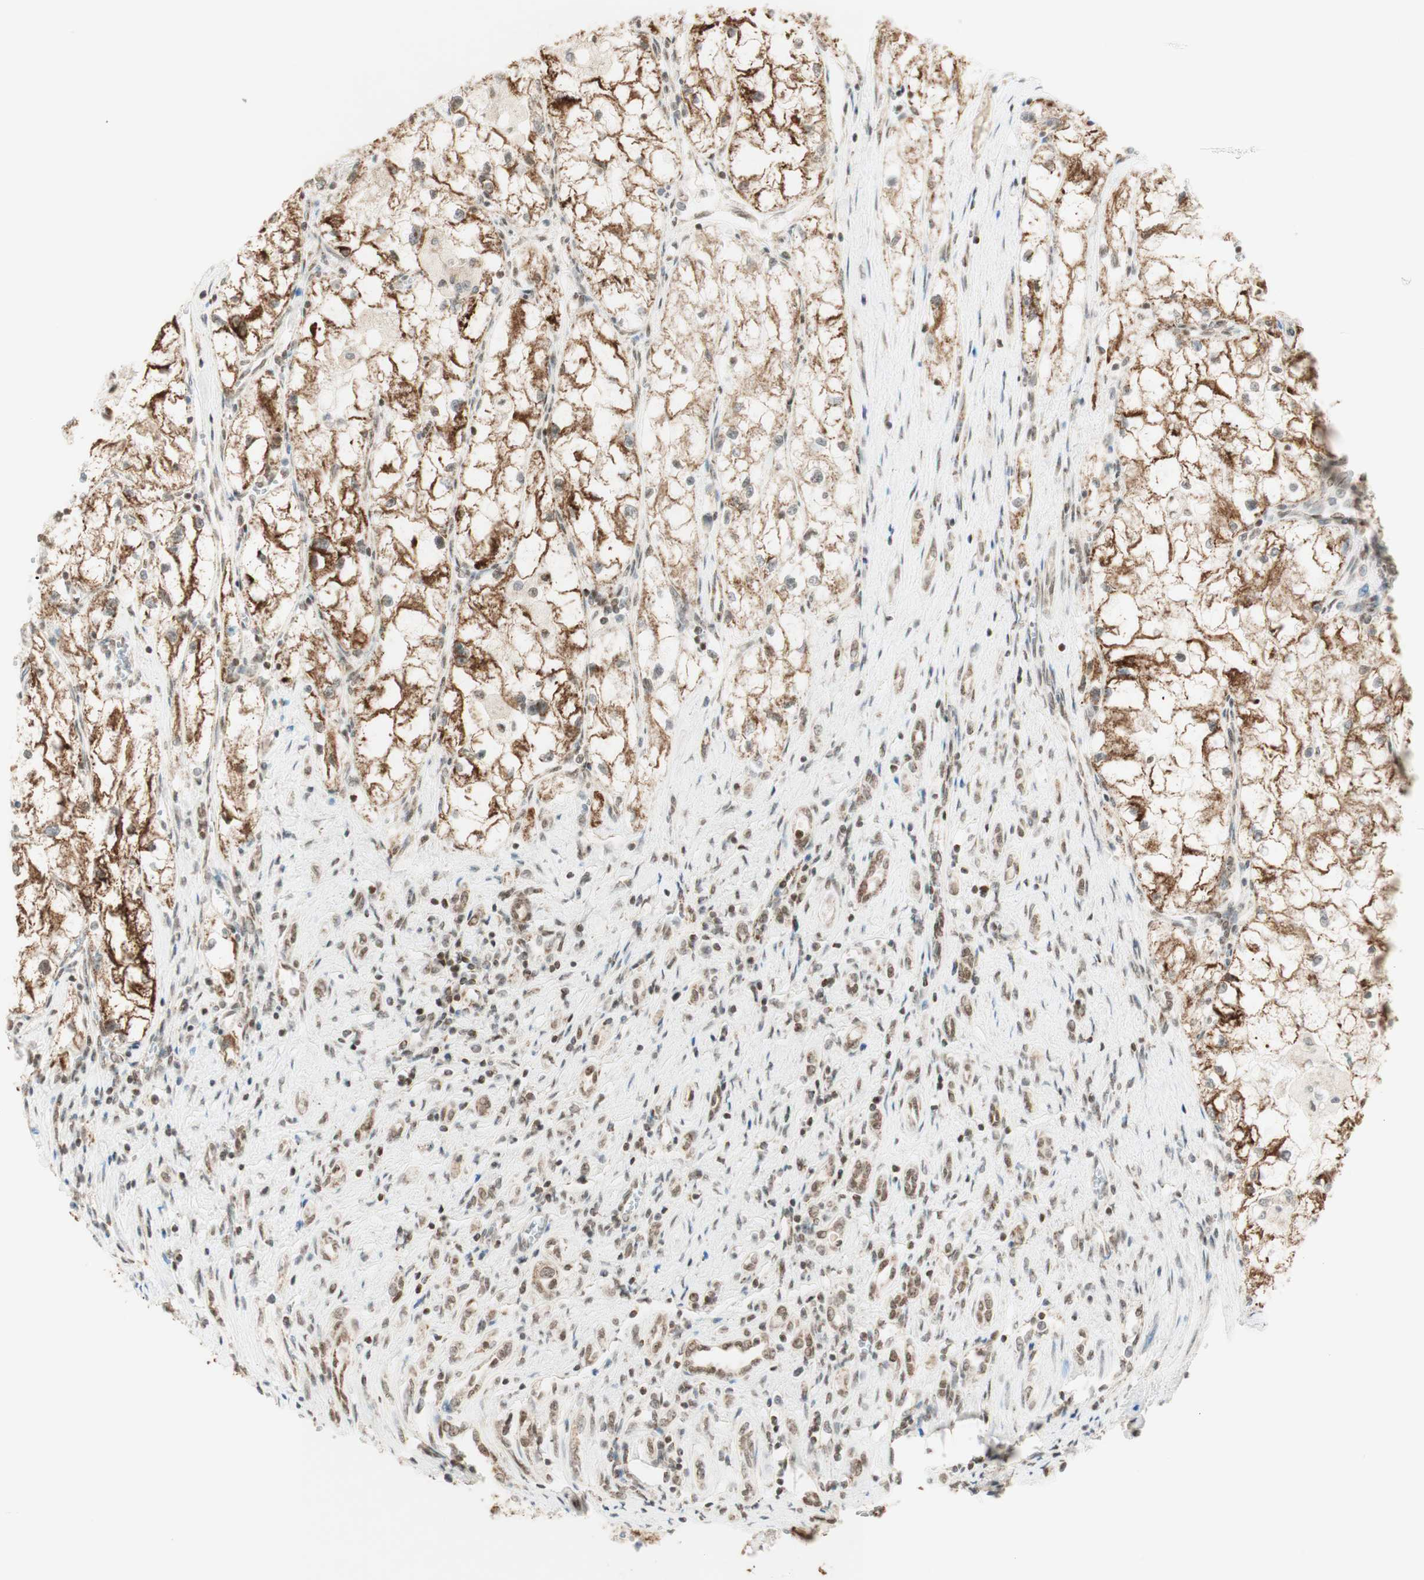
{"staining": {"intensity": "moderate", "quantity": ">75%", "location": "cytoplasmic/membranous"}, "tissue": "renal cancer", "cell_type": "Tumor cells", "image_type": "cancer", "snomed": [{"axis": "morphology", "description": "Adenocarcinoma, NOS"}, {"axis": "topography", "description": "Kidney"}], "caption": "Immunohistochemistry (IHC) micrograph of human renal cancer (adenocarcinoma) stained for a protein (brown), which exhibits medium levels of moderate cytoplasmic/membranous expression in about >75% of tumor cells.", "gene": "ZNF782", "patient": {"sex": "female", "age": 70}}